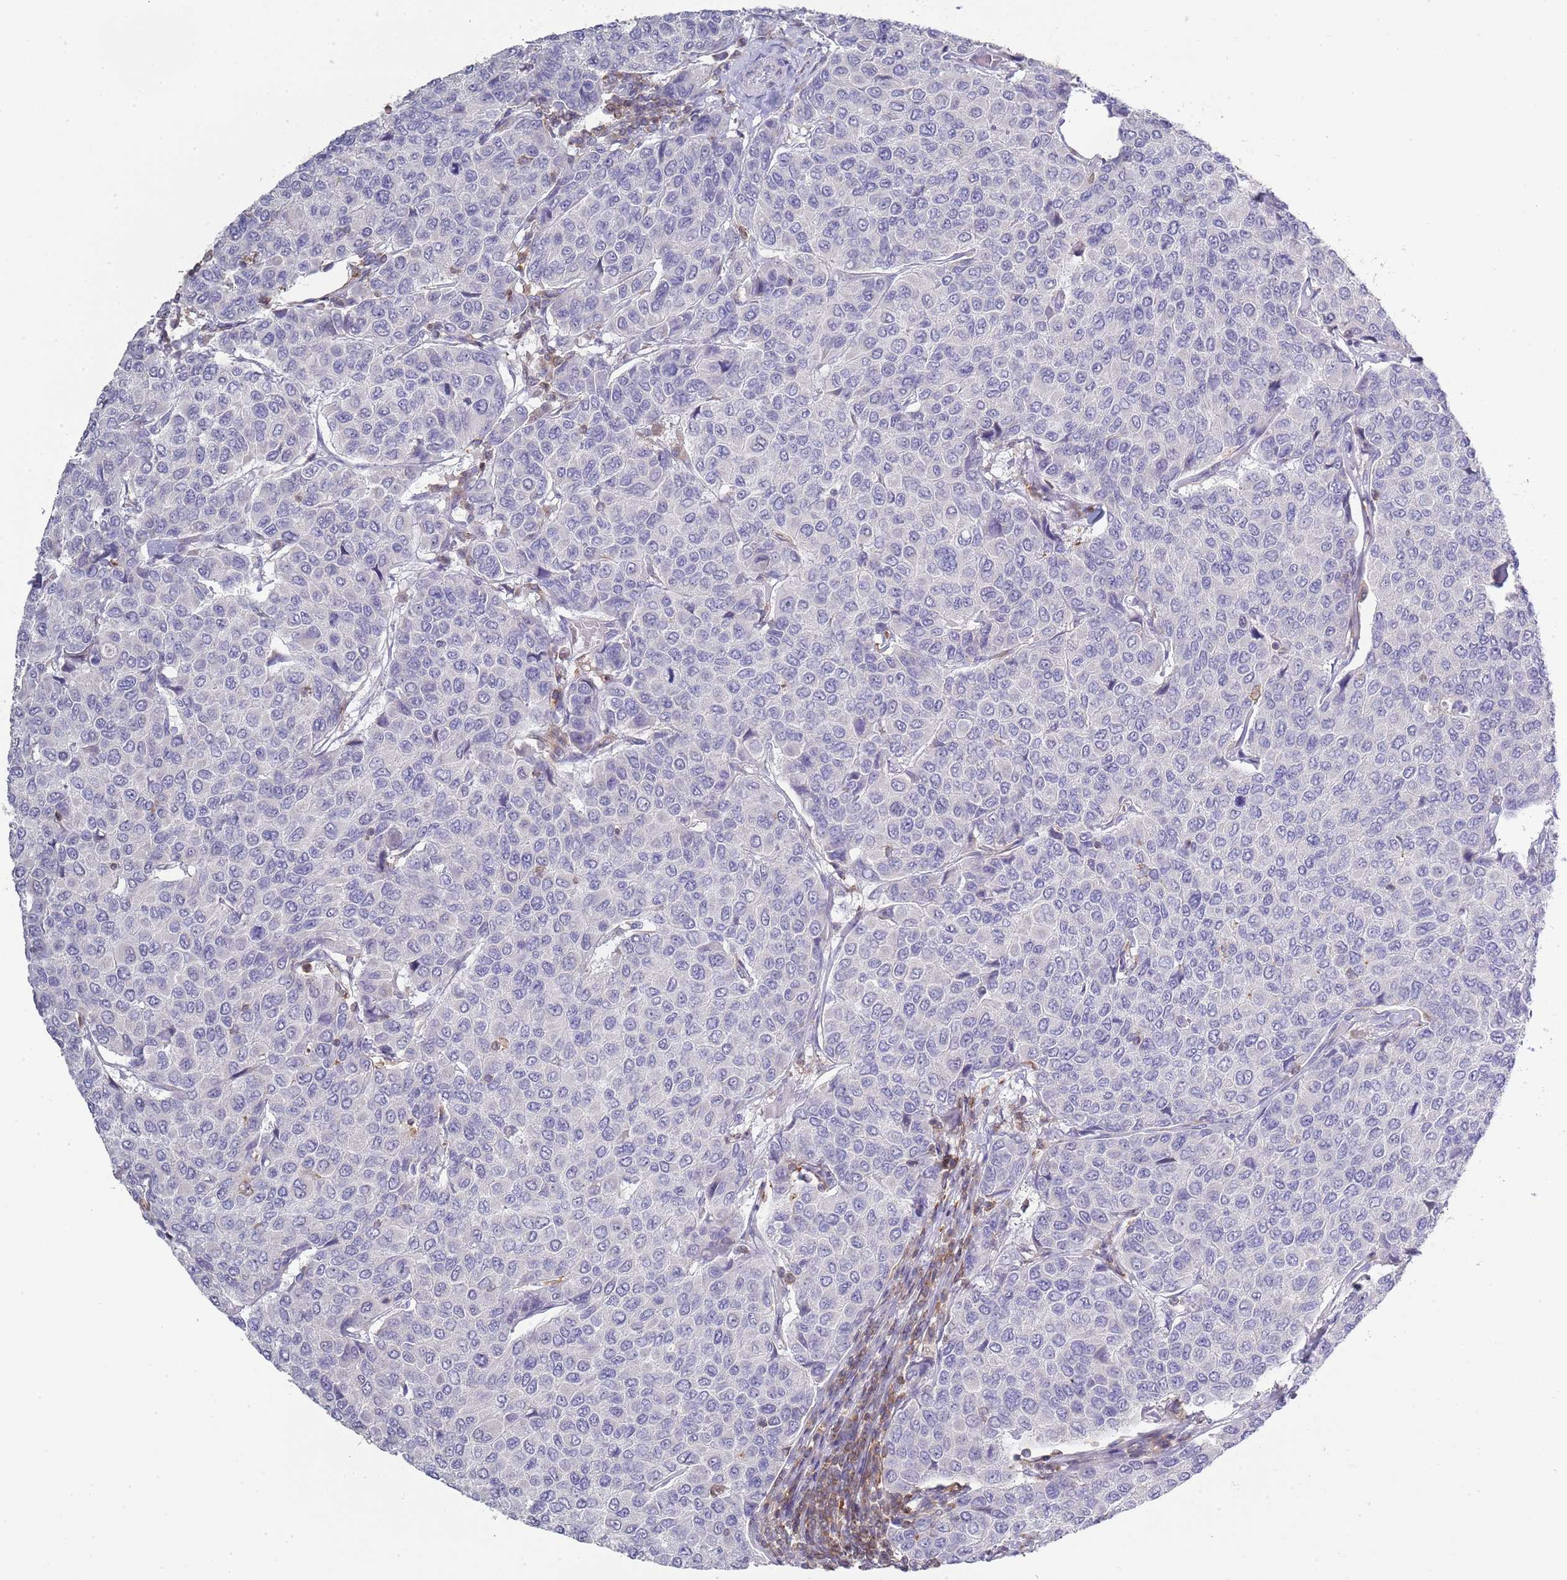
{"staining": {"intensity": "negative", "quantity": "none", "location": "none"}, "tissue": "breast cancer", "cell_type": "Tumor cells", "image_type": "cancer", "snomed": [{"axis": "morphology", "description": "Duct carcinoma"}, {"axis": "topography", "description": "Breast"}], "caption": "There is no significant expression in tumor cells of breast invasive ductal carcinoma.", "gene": "LPXN", "patient": {"sex": "female", "age": 55}}